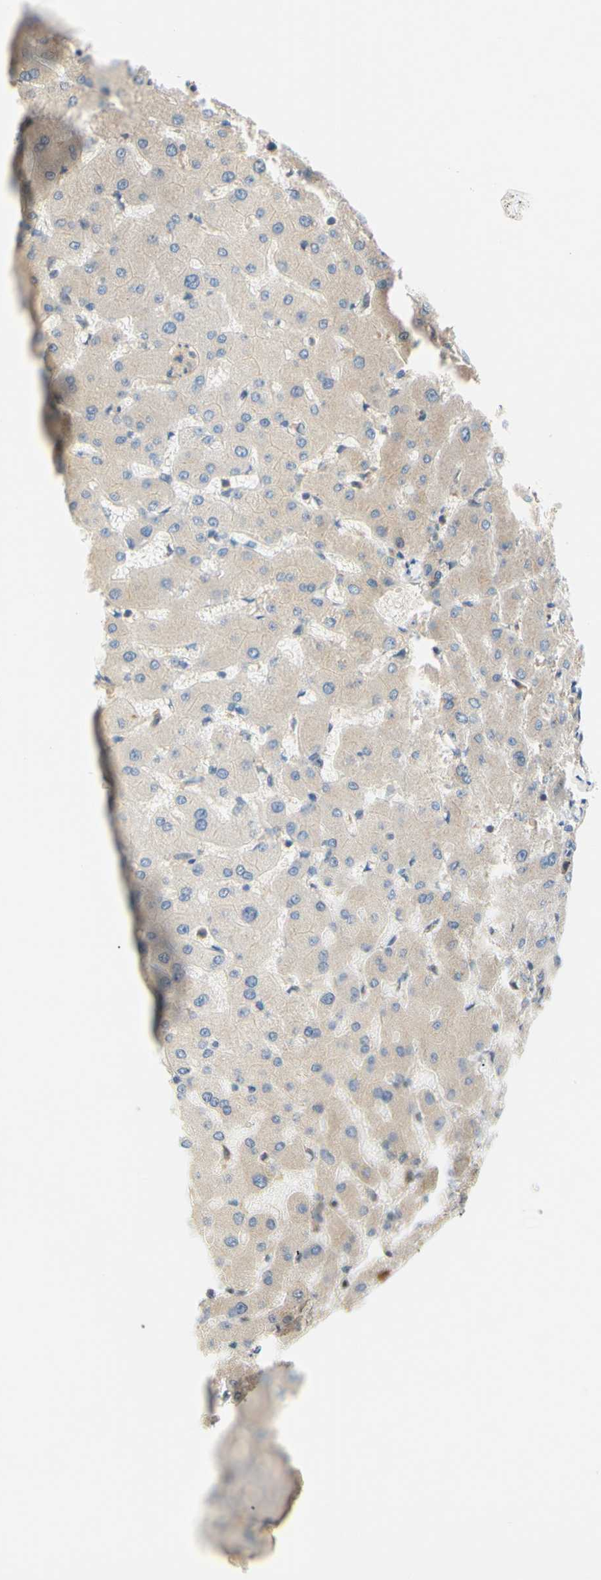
{"staining": {"intensity": "moderate", "quantity": ">75%", "location": "cytoplasmic/membranous"}, "tissue": "liver", "cell_type": "Cholangiocytes", "image_type": "normal", "snomed": [{"axis": "morphology", "description": "Normal tissue, NOS"}, {"axis": "topography", "description": "Liver"}], "caption": "IHC (DAB) staining of benign liver displays moderate cytoplasmic/membranous protein expression in about >75% of cholangiocytes. The staining was performed using DAB (3,3'-diaminobenzidine), with brown indicating positive protein expression. Nuclei are stained blue with hematoxylin.", "gene": "DYNLRB1", "patient": {"sex": "female", "age": 63}}